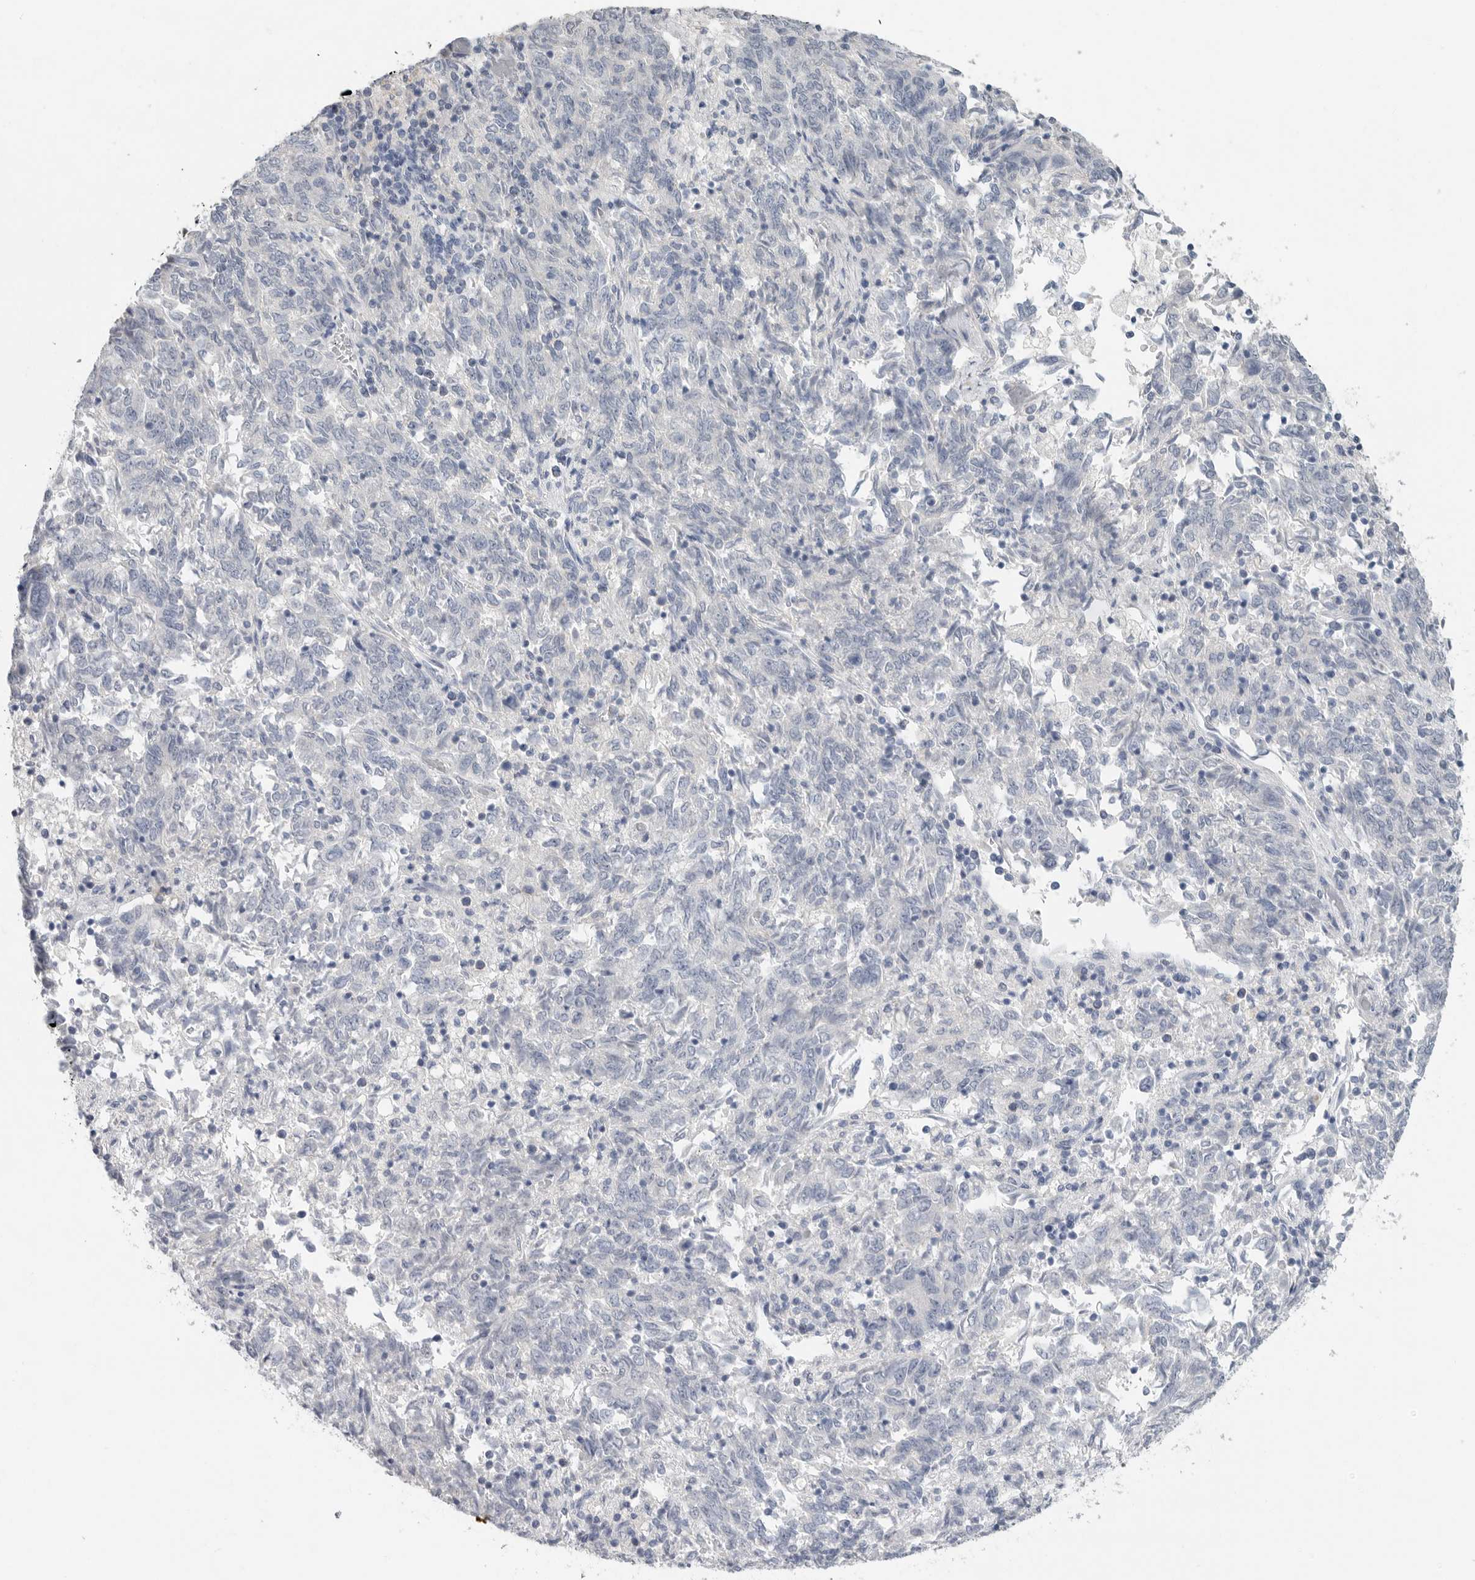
{"staining": {"intensity": "negative", "quantity": "none", "location": "none"}, "tissue": "endometrial cancer", "cell_type": "Tumor cells", "image_type": "cancer", "snomed": [{"axis": "morphology", "description": "Adenocarcinoma, NOS"}, {"axis": "topography", "description": "Endometrium"}], "caption": "Immunohistochemistry (IHC) photomicrograph of neoplastic tissue: human endometrial cancer (adenocarcinoma) stained with DAB demonstrates no significant protein positivity in tumor cells. The staining is performed using DAB (3,3'-diaminobenzidine) brown chromogen with nuclei counter-stained in using hematoxylin.", "gene": "REG4", "patient": {"sex": "female", "age": 80}}